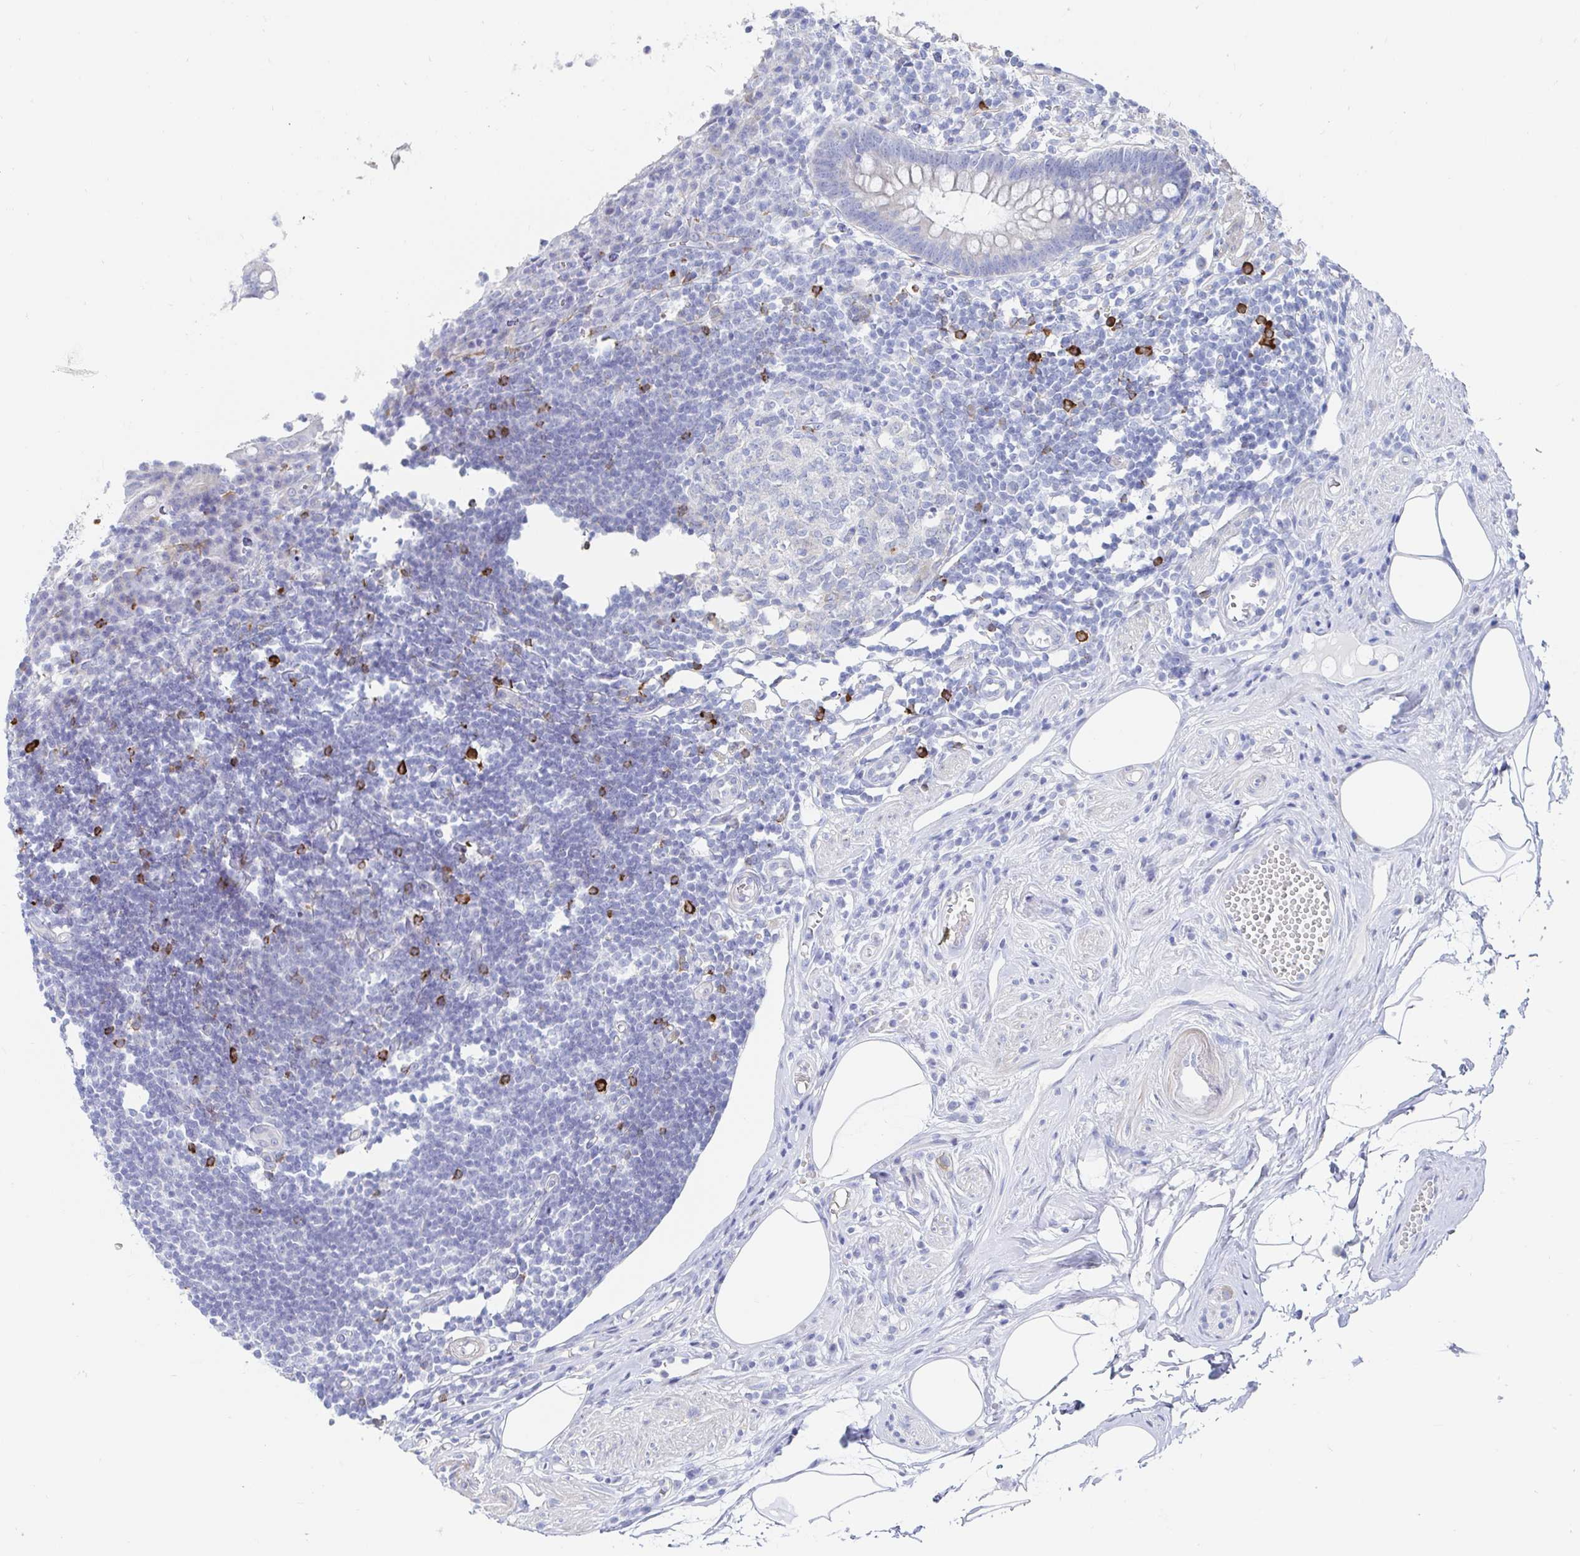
{"staining": {"intensity": "negative", "quantity": "none", "location": "none"}, "tissue": "appendix", "cell_type": "Glandular cells", "image_type": "normal", "snomed": [{"axis": "morphology", "description": "Normal tissue, NOS"}, {"axis": "topography", "description": "Appendix"}], "caption": "Immunohistochemistry photomicrograph of unremarkable appendix stained for a protein (brown), which displays no staining in glandular cells. Brightfield microscopy of IHC stained with DAB (brown) and hematoxylin (blue), captured at high magnification.", "gene": "PACSIN1", "patient": {"sex": "female", "age": 56}}